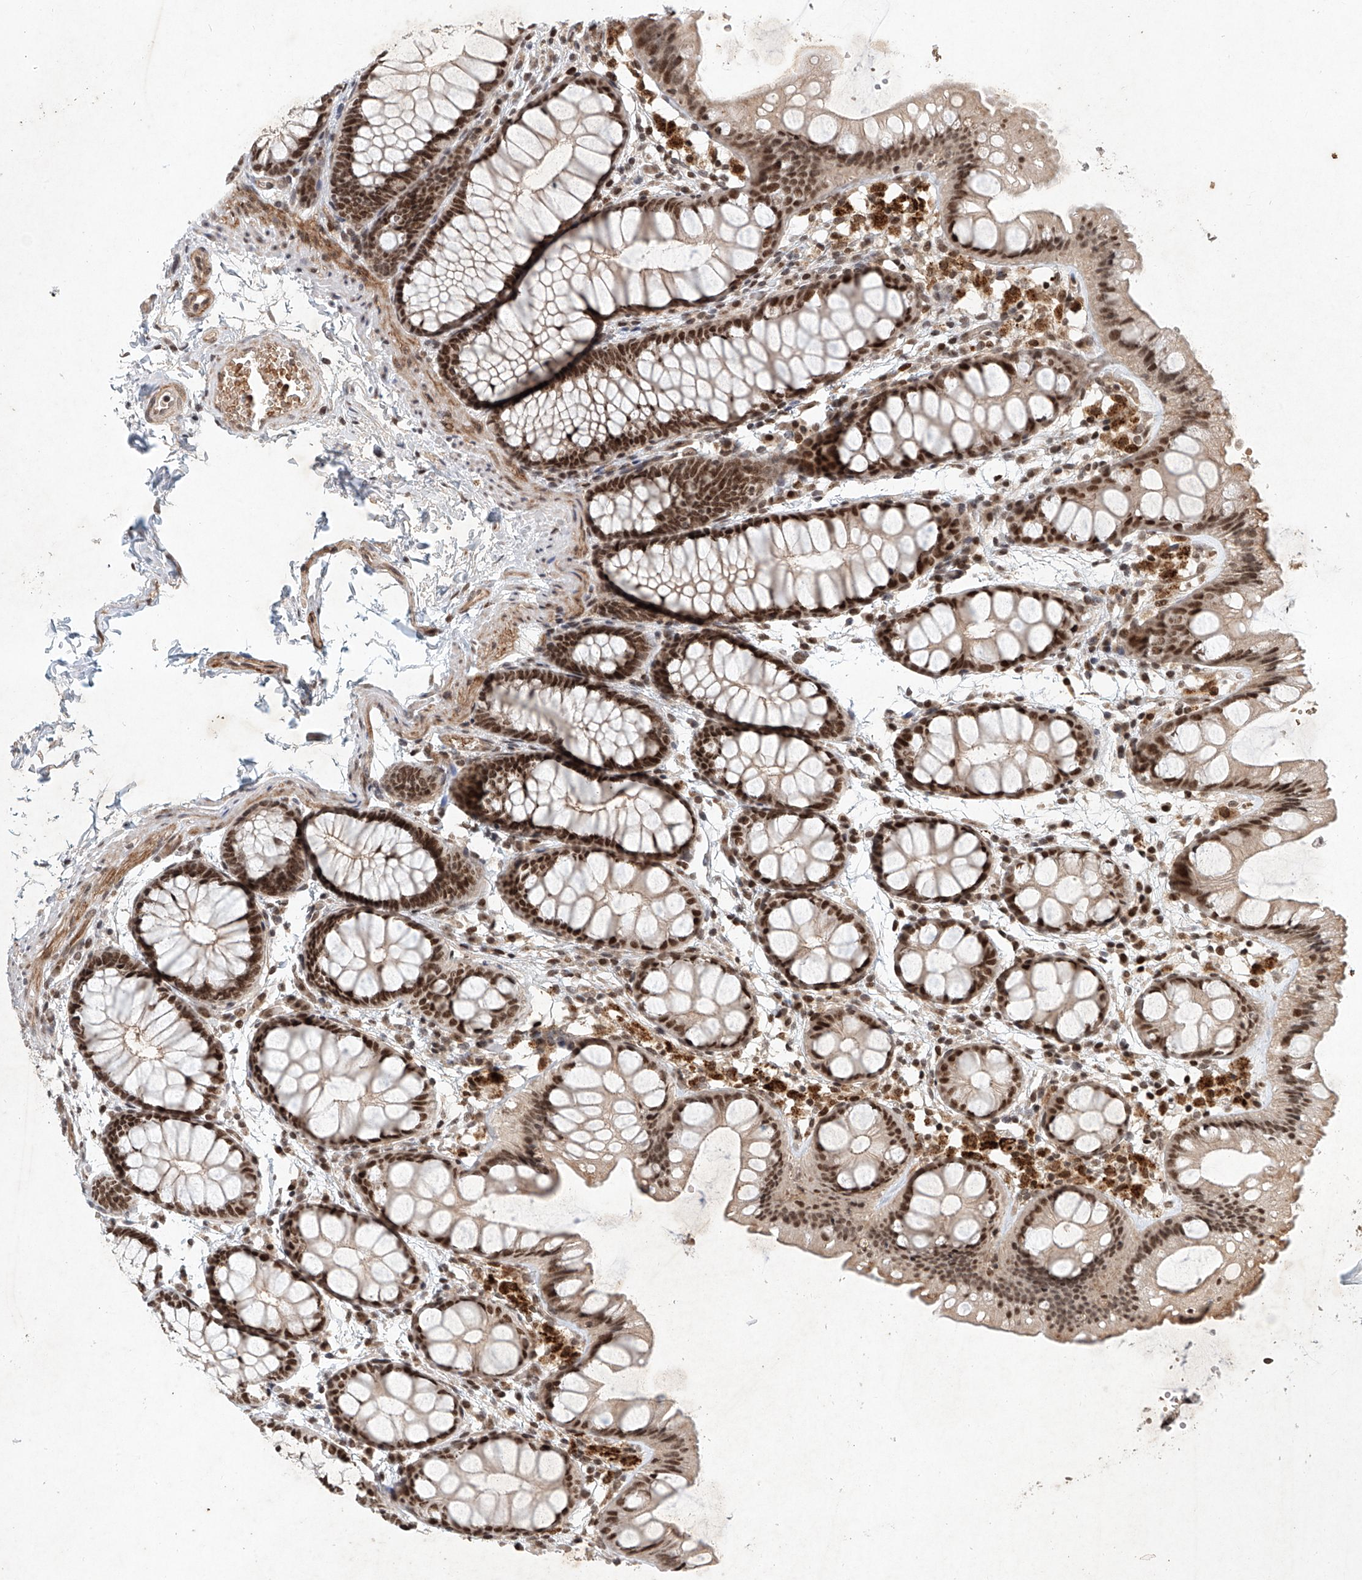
{"staining": {"intensity": "moderate", "quantity": ">75%", "location": "cytoplasmic/membranous,nuclear"}, "tissue": "colon", "cell_type": "Endothelial cells", "image_type": "normal", "snomed": [{"axis": "morphology", "description": "Normal tissue, NOS"}, {"axis": "topography", "description": "Colon"}], "caption": "There is medium levels of moderate cytoplasmic/membranous,nuclear expression in endothelial cells of normal colon, as demonstrated by immunohistochemical staining (brown color).", "gene": "ZNF470", "patient": {"sex": "male", "age": 47}}